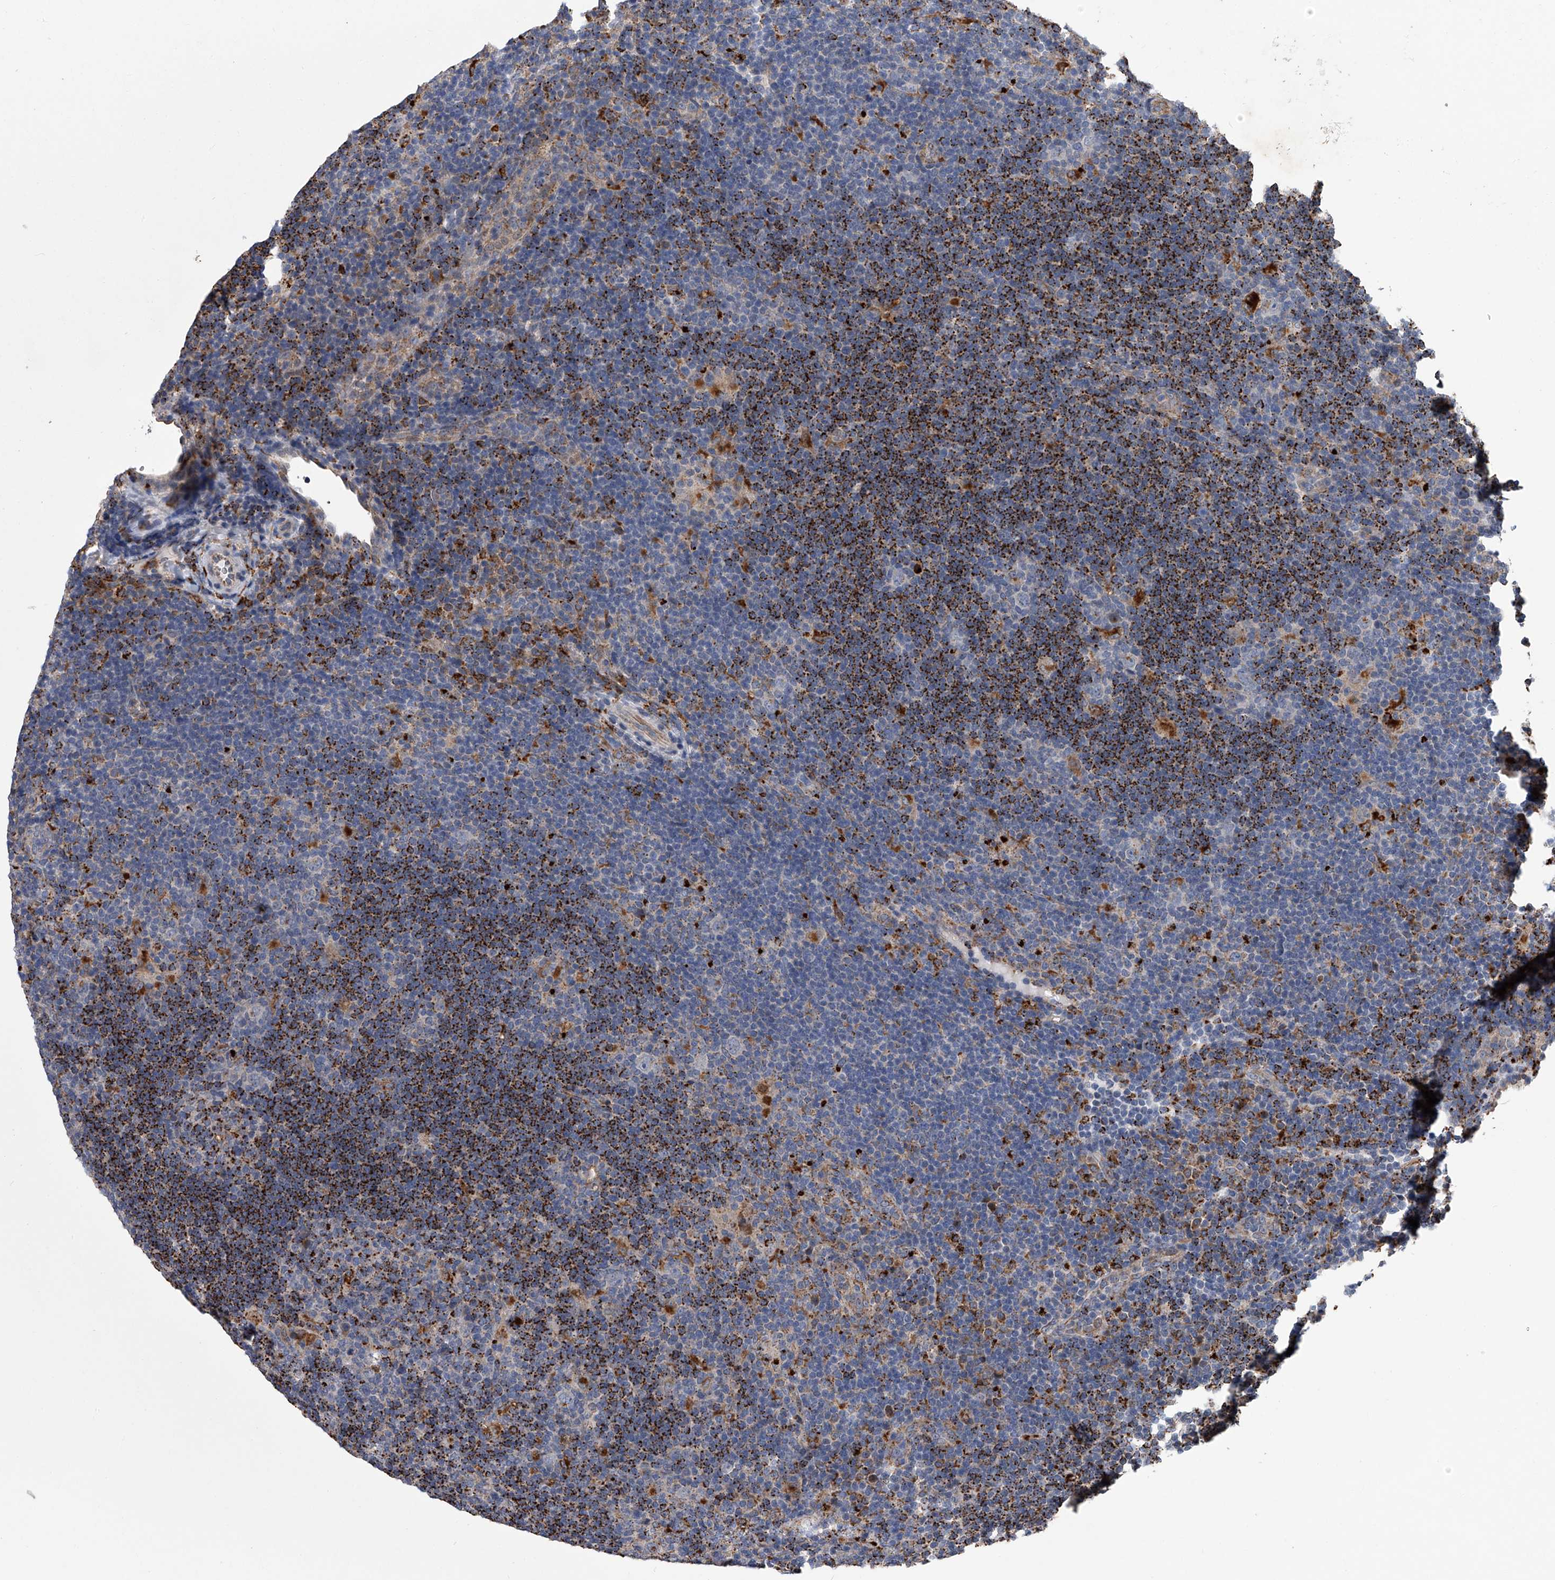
{"staining": {"intensity": "moderate", "quantity": "<25%", "location": "cytoplasmic/membranous"}, "tissue": "lymphoma", "cell_type": "Tumor cells", "image_type": "cancer", "snomed": [{"axis": "morphology", "description": "Hodgkin's disease, NOS"}, {"axis": "topography", "description": "Lymph node"}], "caption": "Human lymphoma stained with a protein marker reveals moderate staining in tumor cells.", "gene": "TRIM8", "patient": {"sex": "female", "age": 57}}